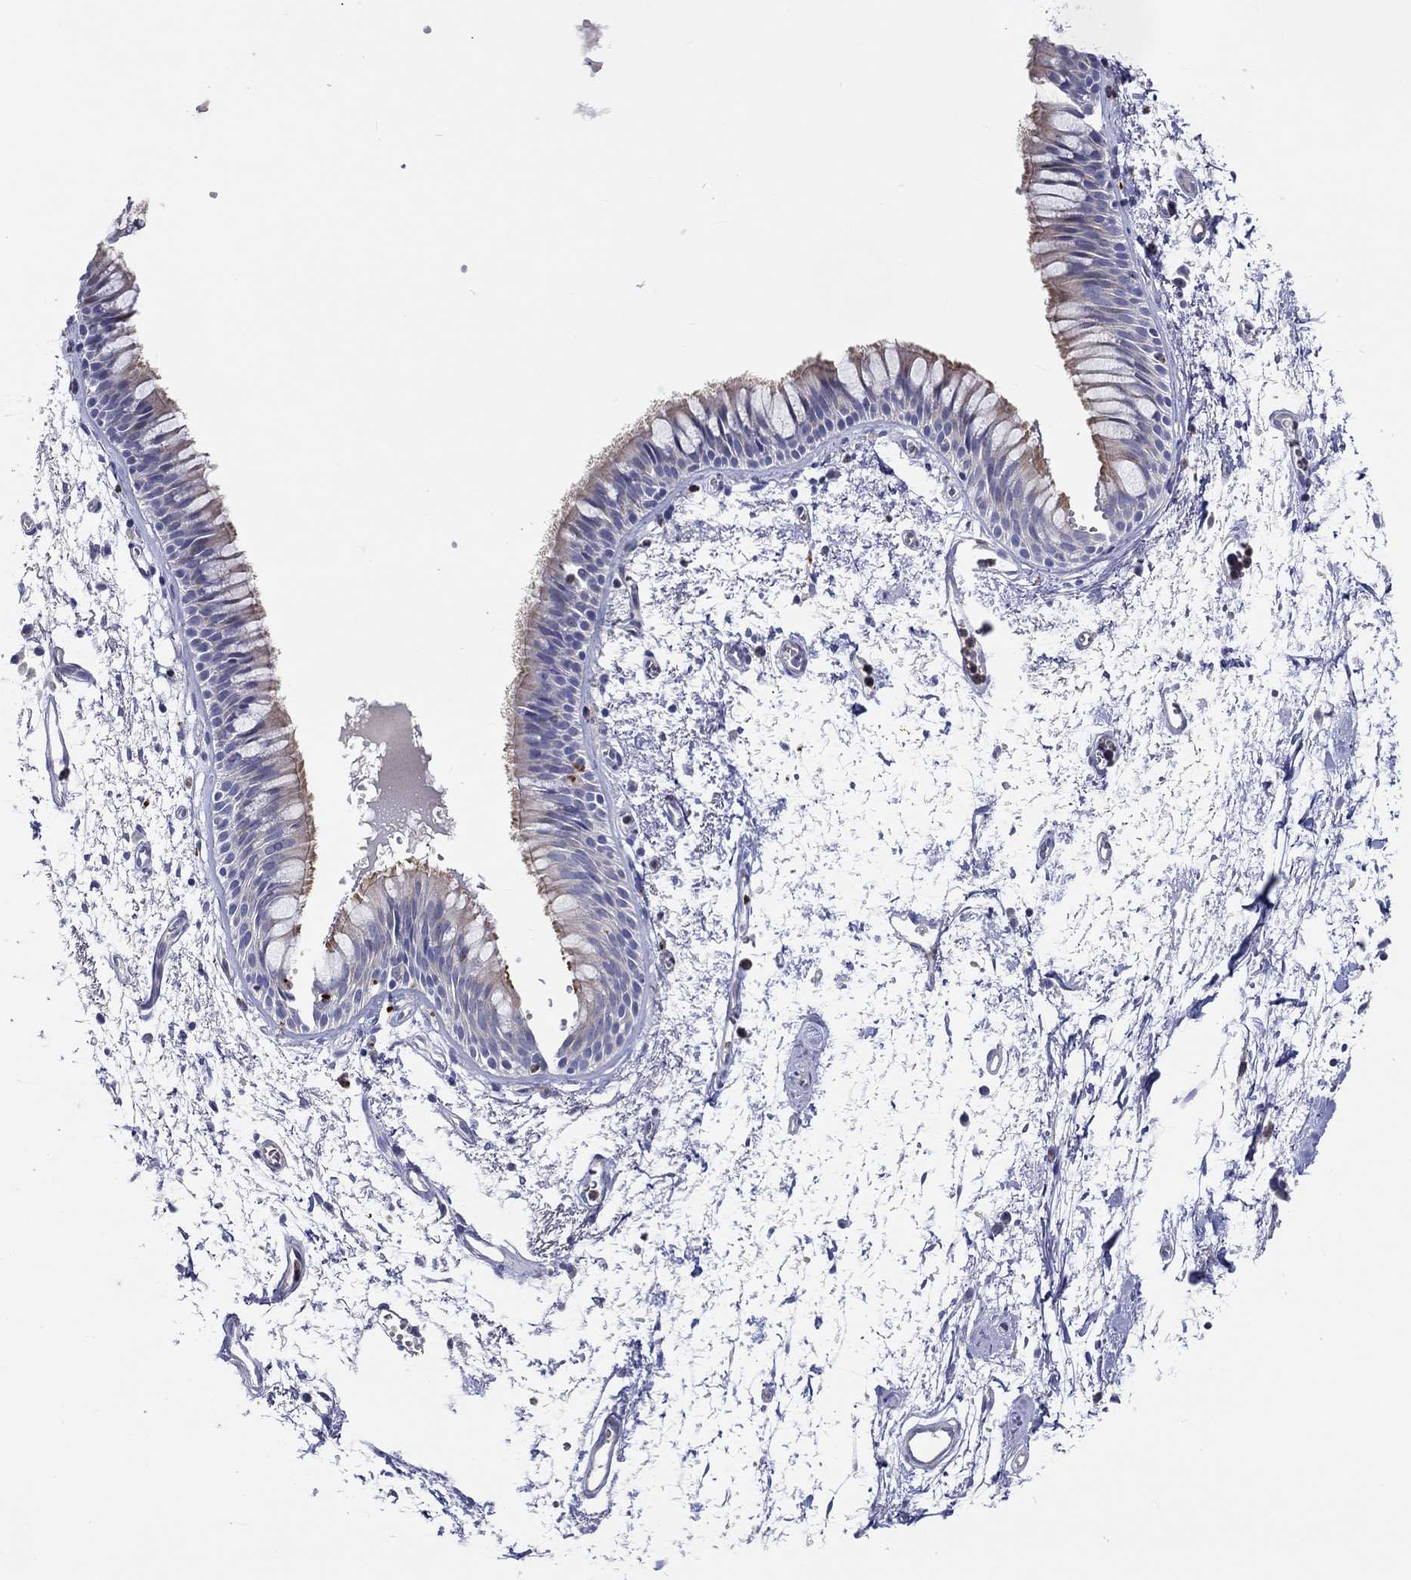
{"staining": {"intensity": "moderate", "quantity": "25%-75%", "location": "cytoplasmic/membranous"}, "tissue": "bronchus", "cell_type": "Respiratory epithelial cells", "image_type": "normal", "snomed": [{"axis": "morphology", "description": "Normal tissue, NOS"}, {"axis": "topography", "description": "Cartilage tissue"}, {"axis": "topography", "description": "Bronchus"}], "caption": "A micrograph of human bronchus stained for a protein displays moderate cytoplasmic/membranous brown staining in respiratory epithelial cells. (Brightfield microscopy of DAB IHC at high magnification).", "gene": "ABCG4", "patient": {"sex": "male", "age": 66}}